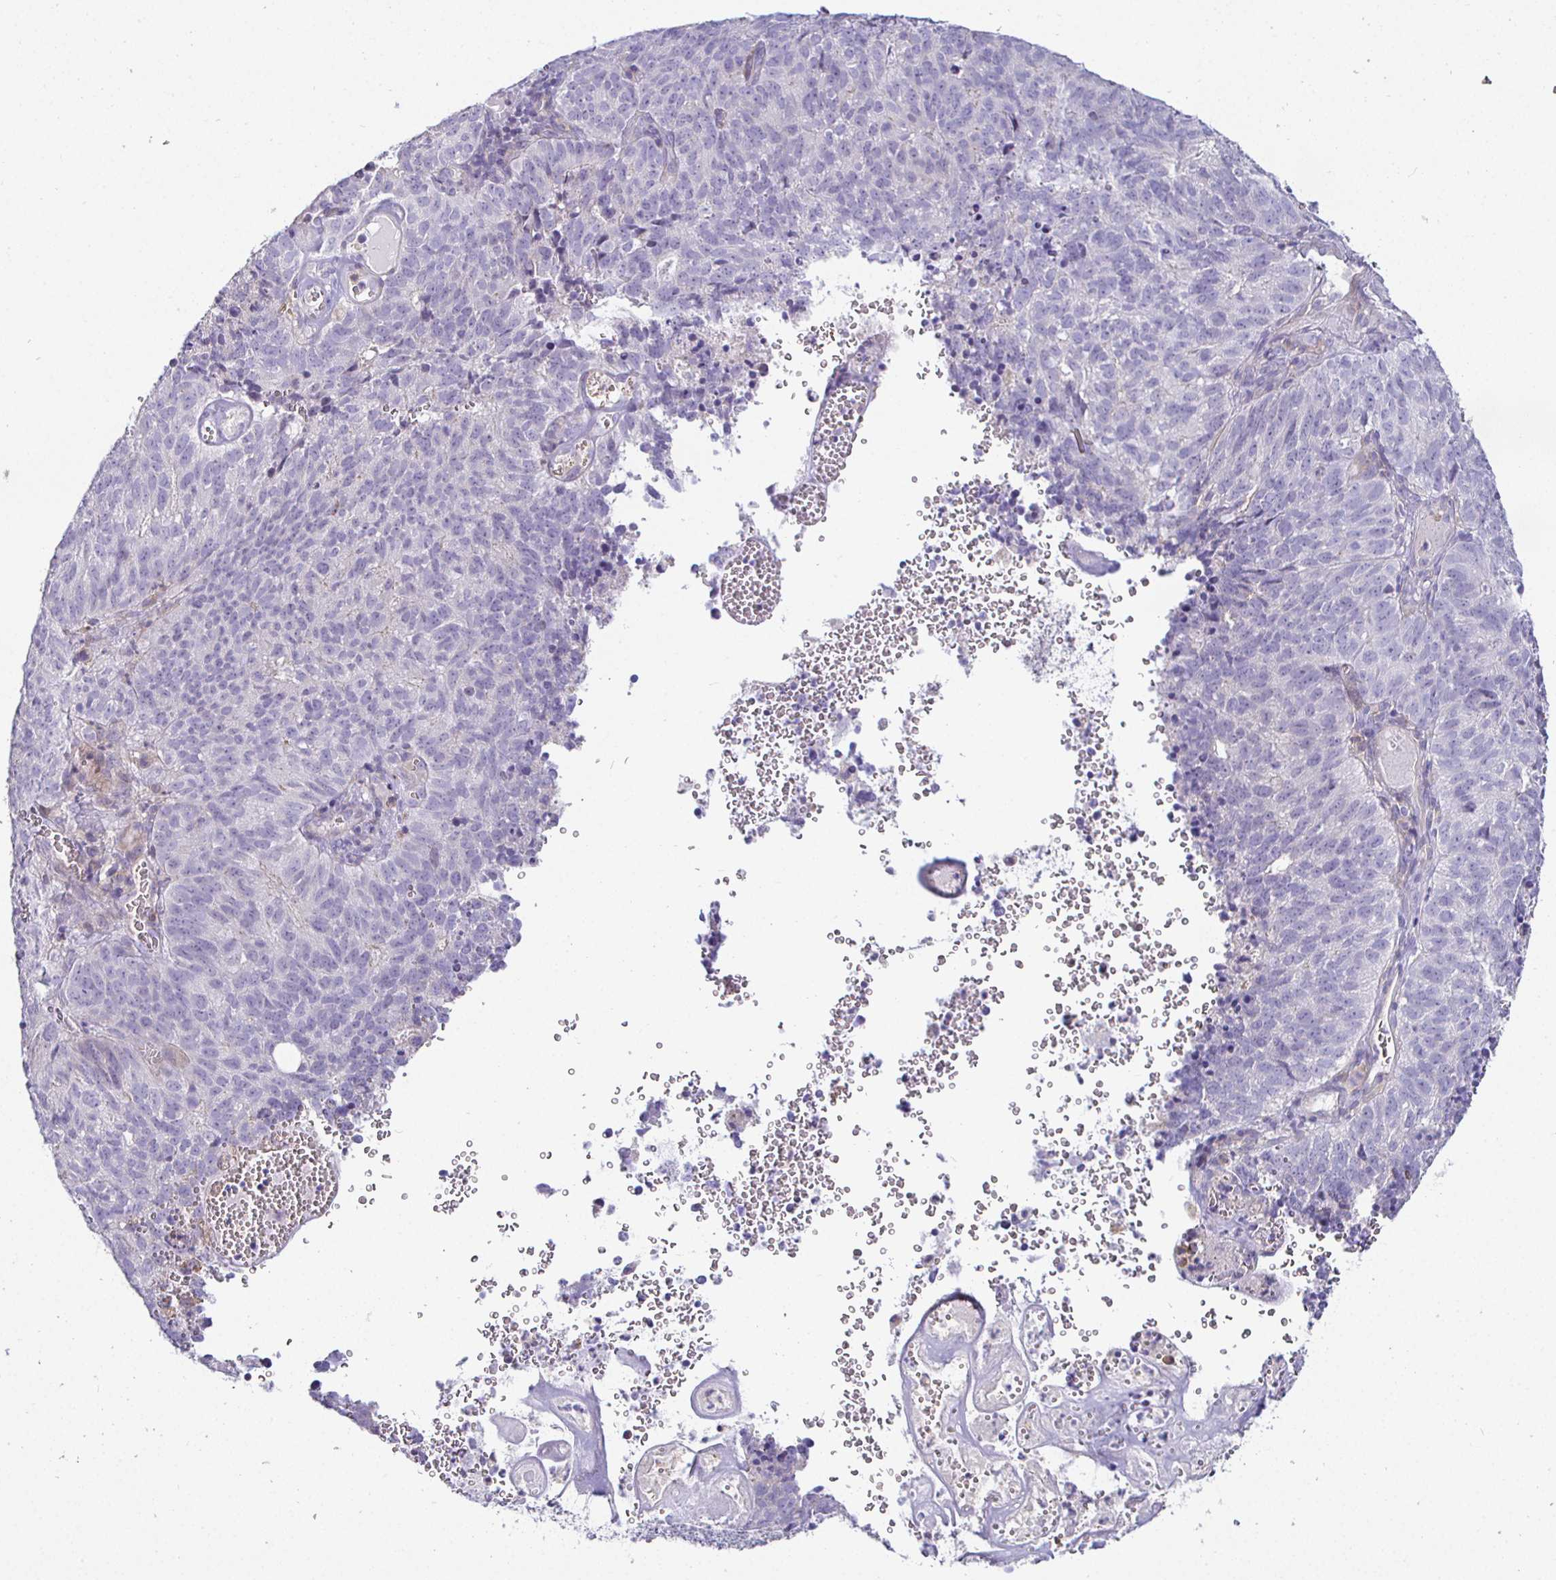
{"staining": {"intensity": "negative", "quantity": "none", "location": "none"}, "tissue": "cervical cancer", "cell_type": "Tumor cells", "image_type": "cancer", "snomed": [{"axis": "morphology", "description": "Adenocarcinoma, NOS"}, {"axis": "topography", "description": "Cervix"}], "caption": "Immunohistochemistry (IHC) of human cervical cancer (adenocarcinoma) shows no staining in tumor cells.", "gene": "SIRPA", "patient": {"sex": "female", "age": 38}}